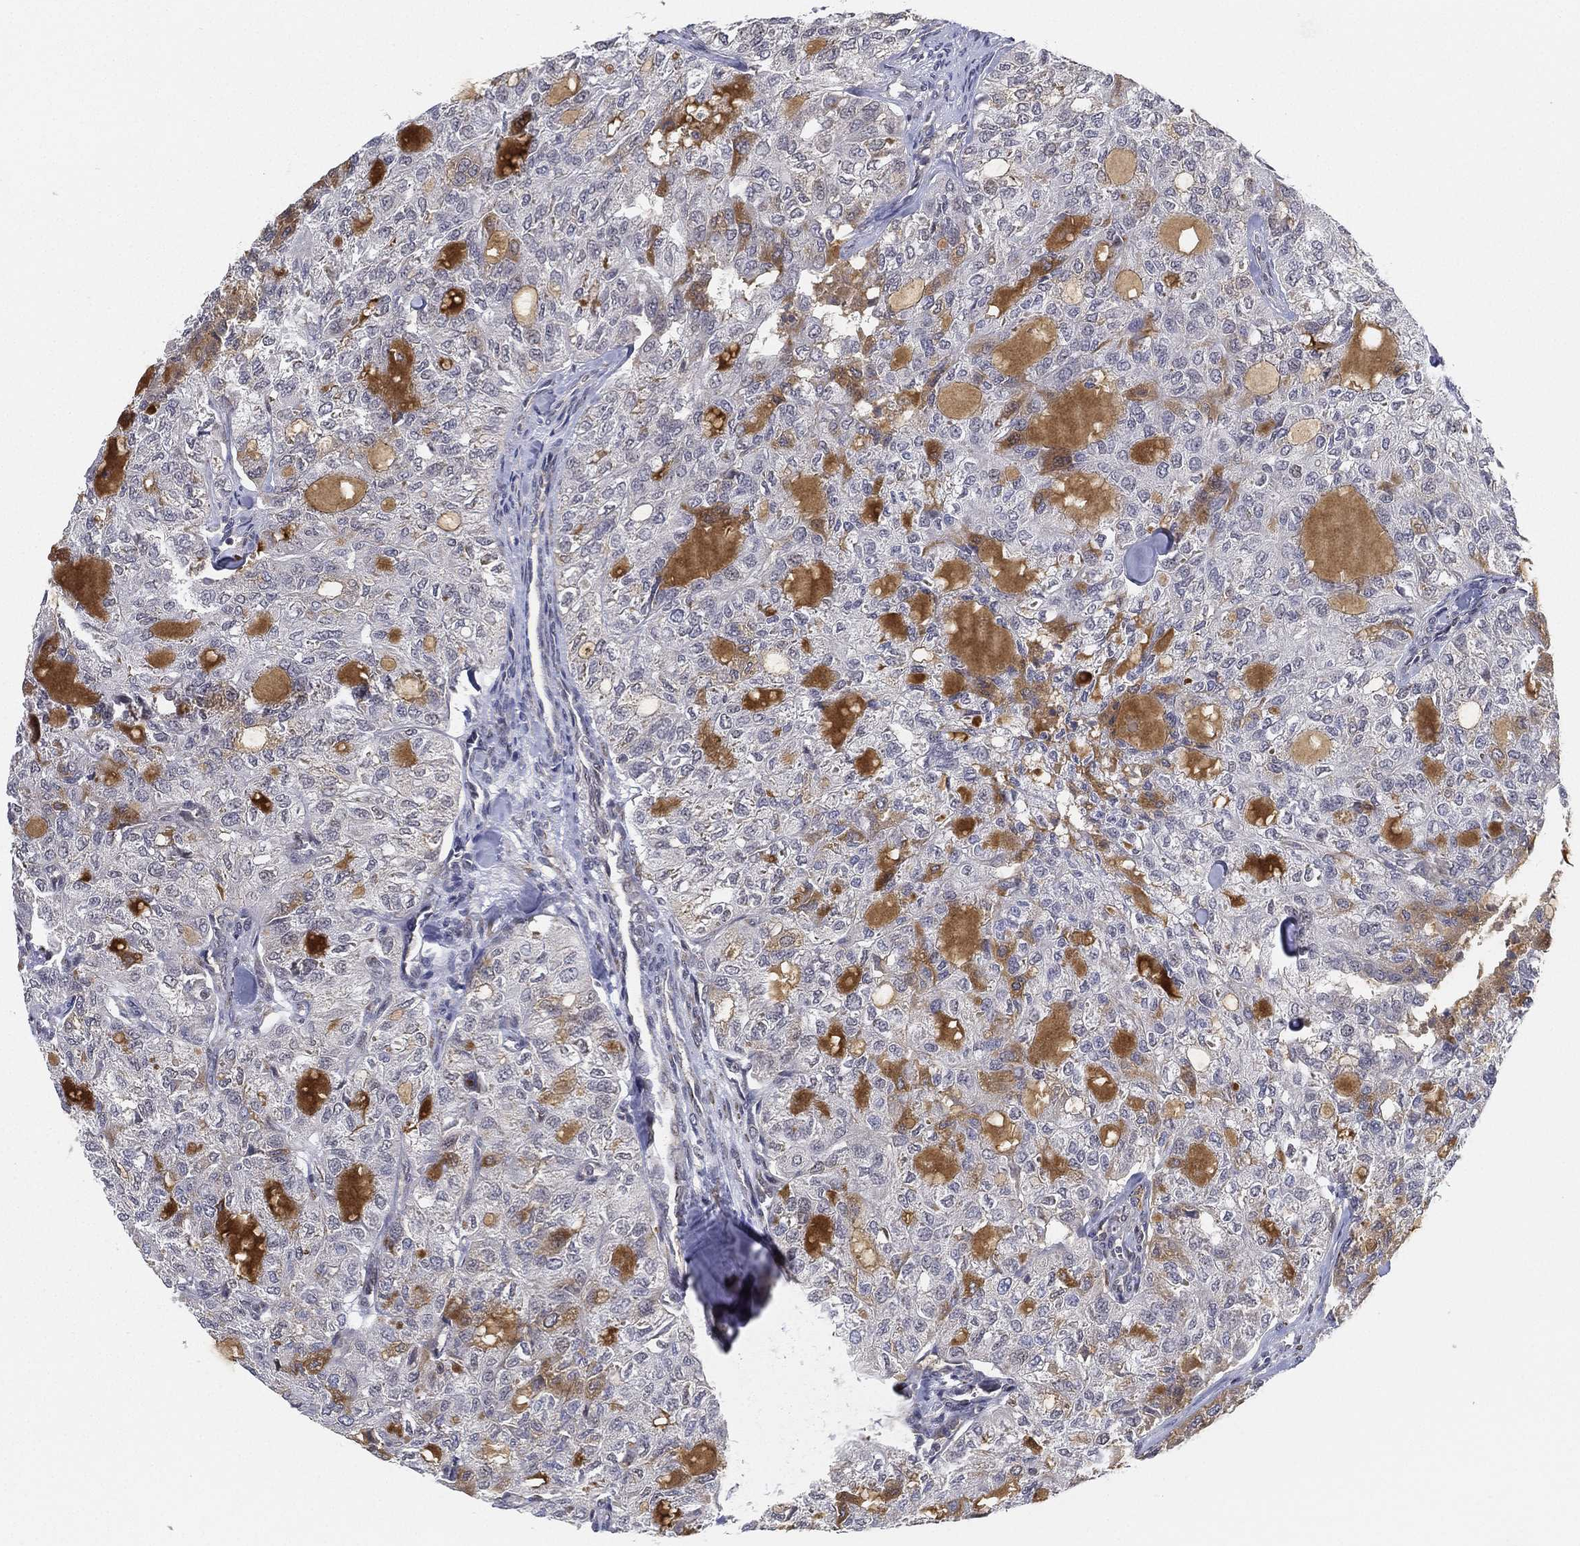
{"staining": {"intensity": "negative", "quantity": "none", "location": "none"}, "tissue": "thyroid cancer", "cell_type": "Tumor cells", "image_type": "cancer", "snomed": [{"axis": "morphology", "description": "Follicular adenoma carcinoma, NOS"}, {"axis": "topography", "description": "Thyroid gland"}], "caption": "This image is of thyroid follicular adenoma carcinoma stained with immunohistochemistry (IHC) to label a protein in brown with the nuclei are counter-stained blue. There is no positivity in tumor cells.", "gene": "PPP1R16B", "patient": {"sex": "male", "age": 75}}